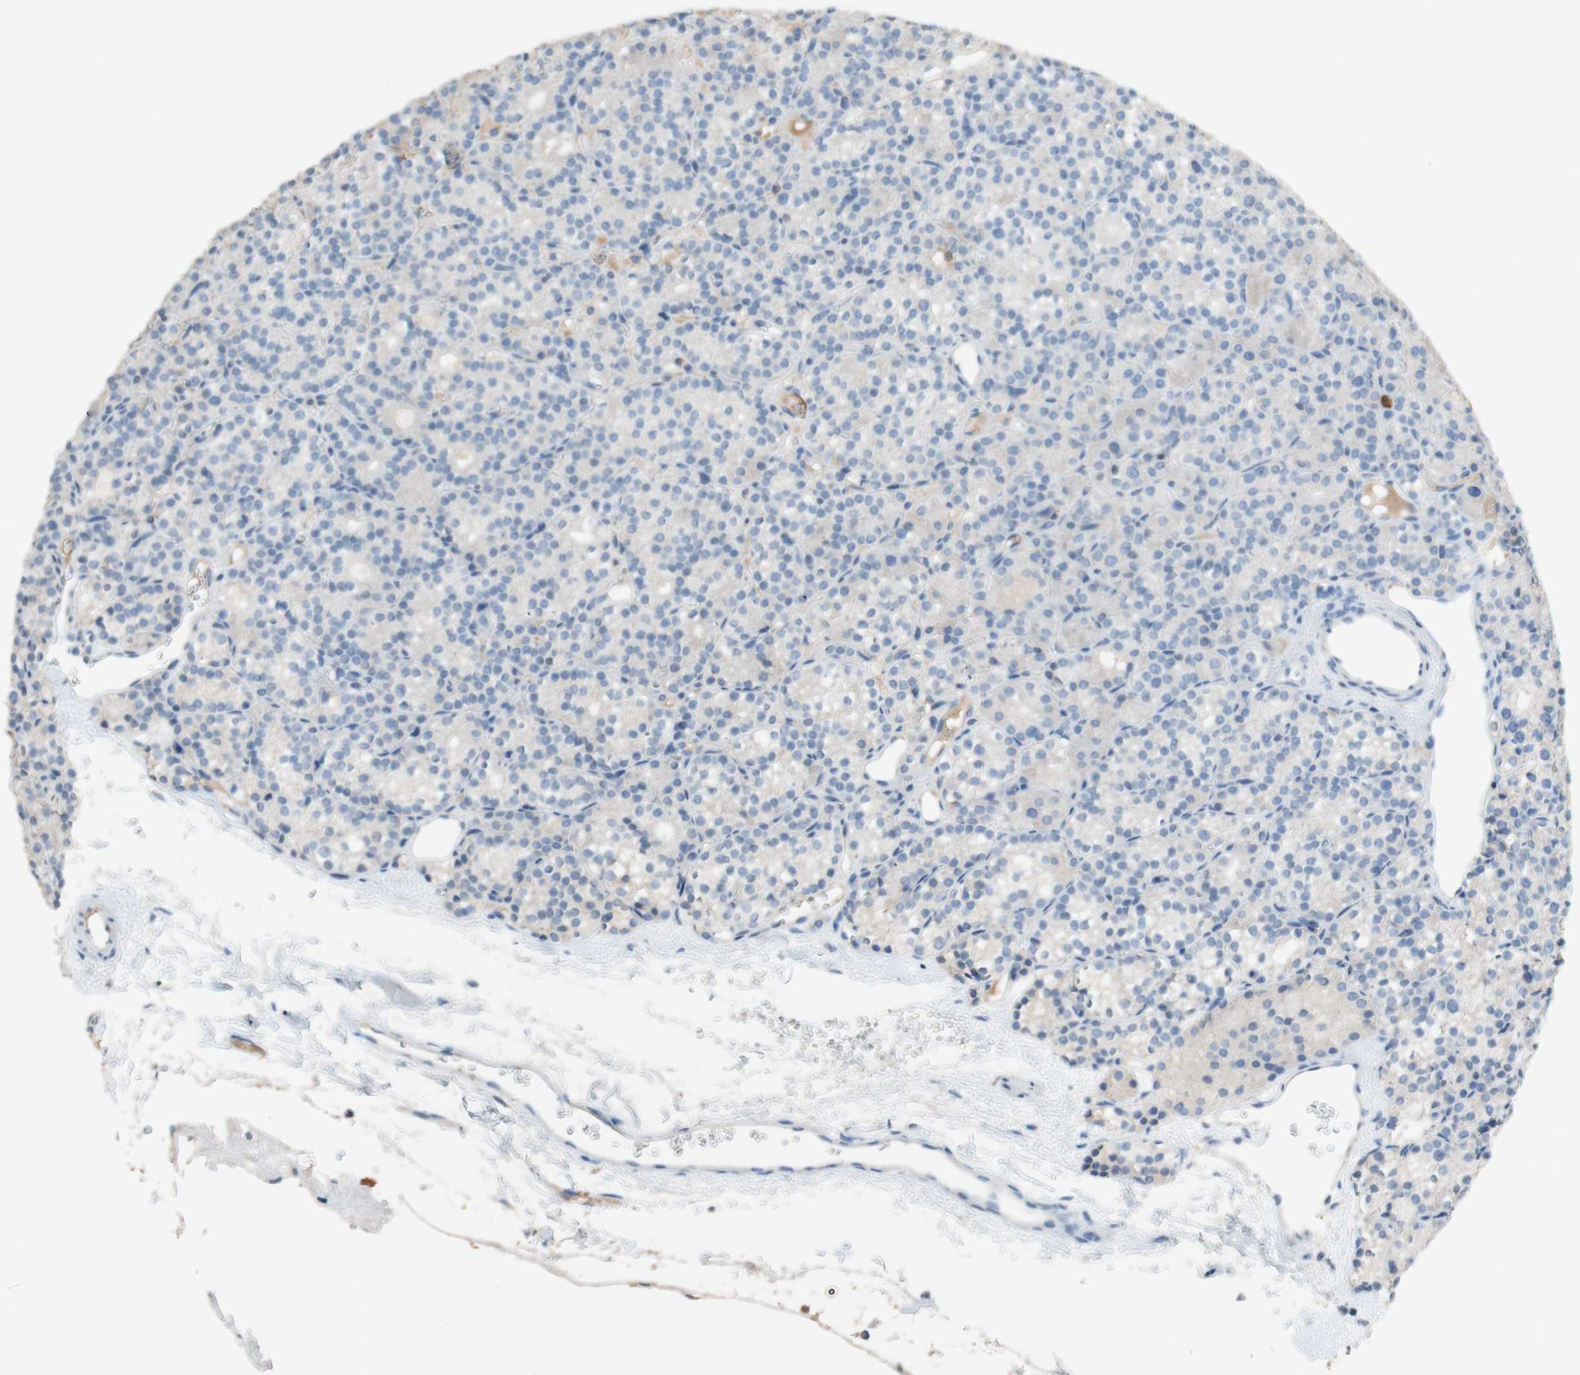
{"staining": {"intensity": "weak", "quantity": ">75%", "location": "cytoplasmic/membranous"}, "tissue": "parathyroid gland", "cell_type": "Glandular cells", "image_type": "normal", "snomed": [{"axis": "morphology", "description": "Normal tissue, NOS"}, {"axis": "topography", "description": "Parathyroid gland"}], "caption": "Immunohistochemical staining of normal parathyroid gland demonstrates weak cytoplasmic/membranous protein expression in approximately >75% of glandular cells. (Stains: DAB in brown, nuclei in blue, Microscopy: brightfield microscopy at high magnification).", "gene": "PACSIN1", "patient": {"sex": "female", "age": 64}}